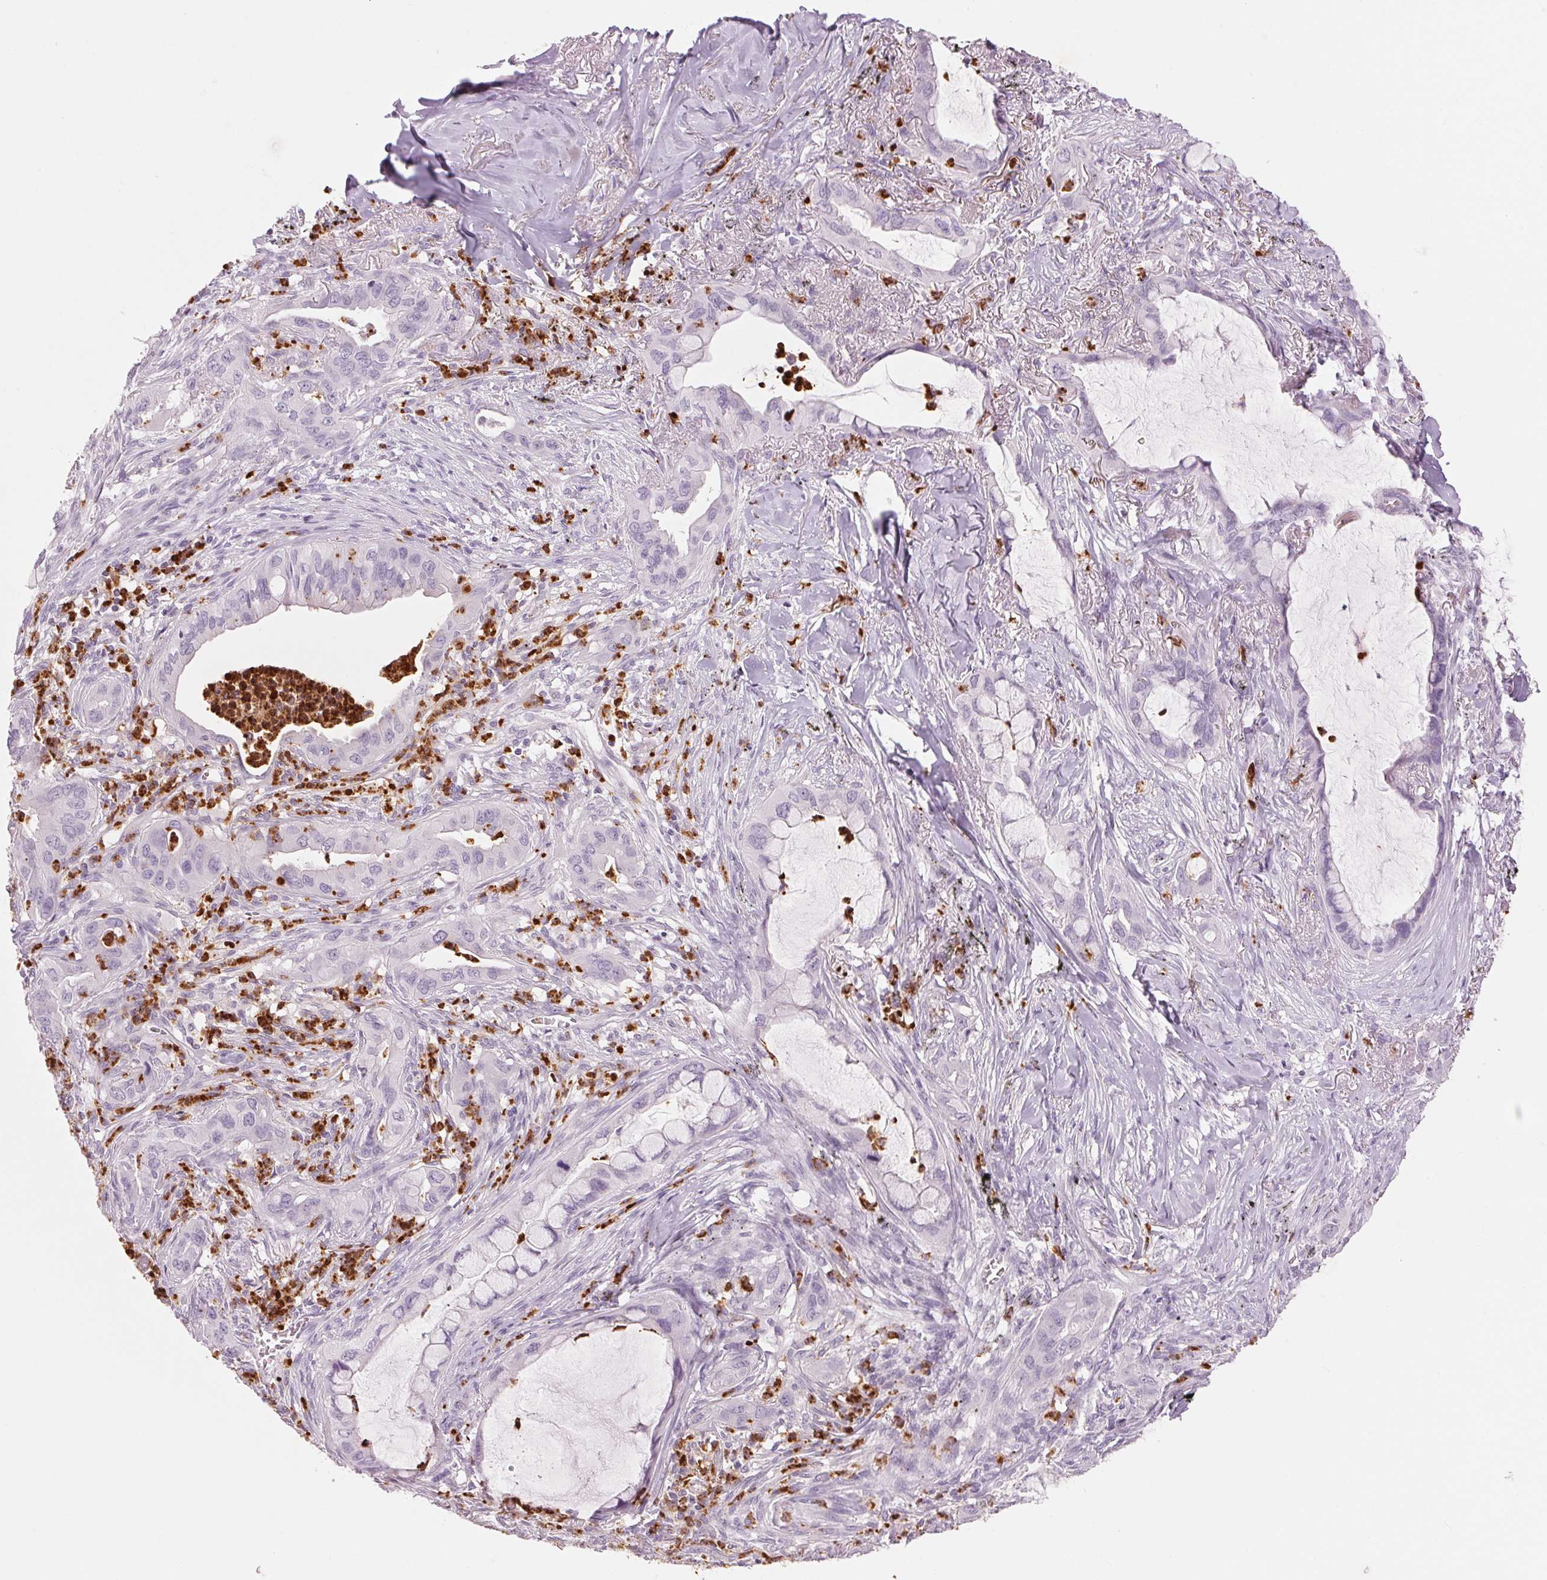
{"staining": {"intensity": "negative", "quantity": "none", "location": "none"}, "tissue": "lung cancer", "cell_type": "Tumor cells", "image_type": "cancer", "snomed": [{"axis": "morphology", "description": "Adenocarcinoma, NOS"}, {"axis": "topography", "description": "Lung"}], "caption": "A photomicrograph of lung cancer (adenocarcinoma) stained for a protein displays no brown staining in tumor cells.", "gene": "KLK7", "patient": {"sex": "male", "age": 65}}